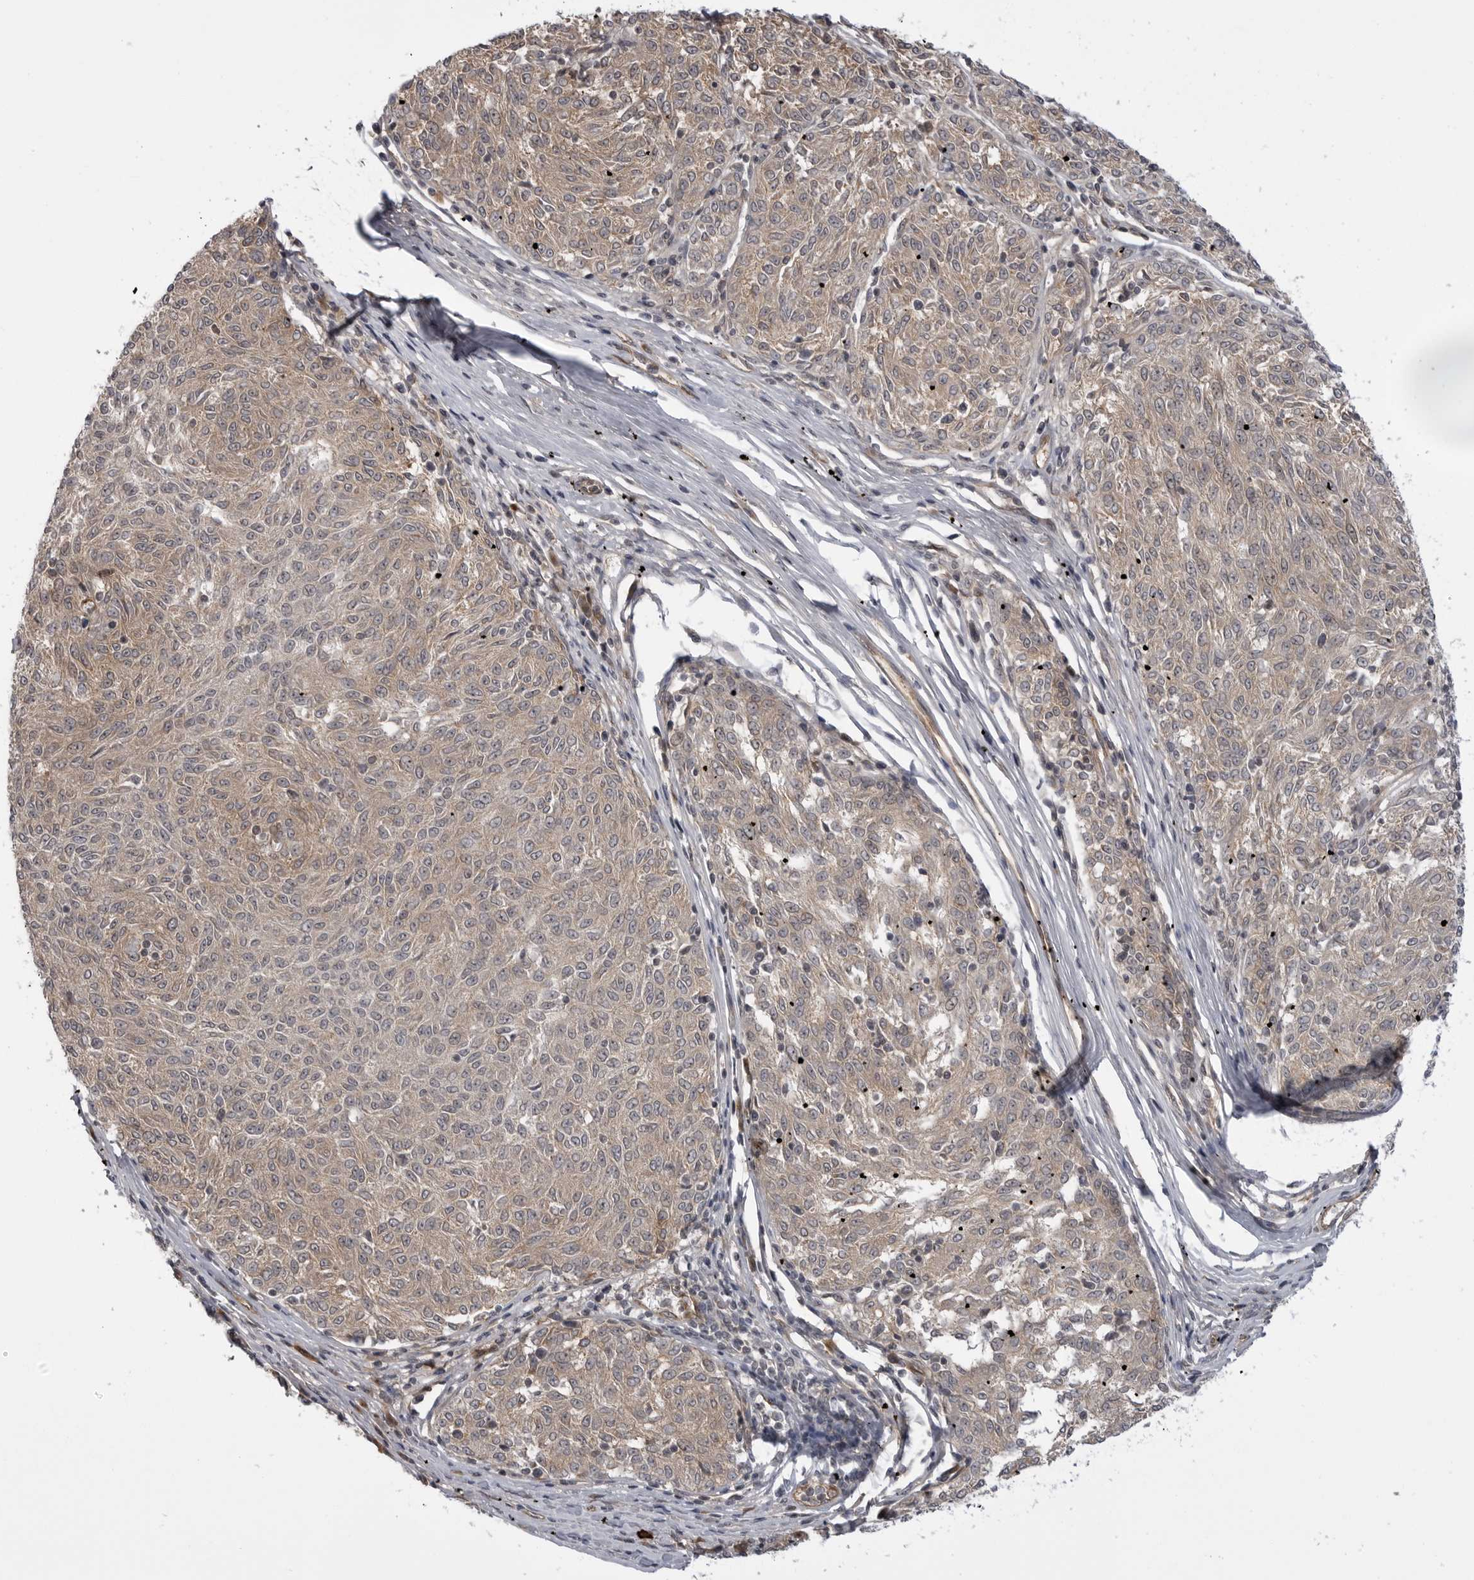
{"staining": {"intensity": "weak", "quantity": "25%-75%", "location": "cytoplasmic/membranous"}, "tissue": "melanoma", "cell_type": "Tumor cells", "image_type": "cancer", "snomed": [{"axis": "morphology", "description": "Malignant melanoma, NOS"}, {"axis": "topography", "description": "Skin"}], "caption": "Immunohistochemistry (IHC) (DAB) staining of human malignant melanoma shows weak cytoplasmic/membranous protein expression in approximately 25%-75% of tumor cells.", "gene": "LRRC45", "patient": {"sex": "female", "age": 72}}